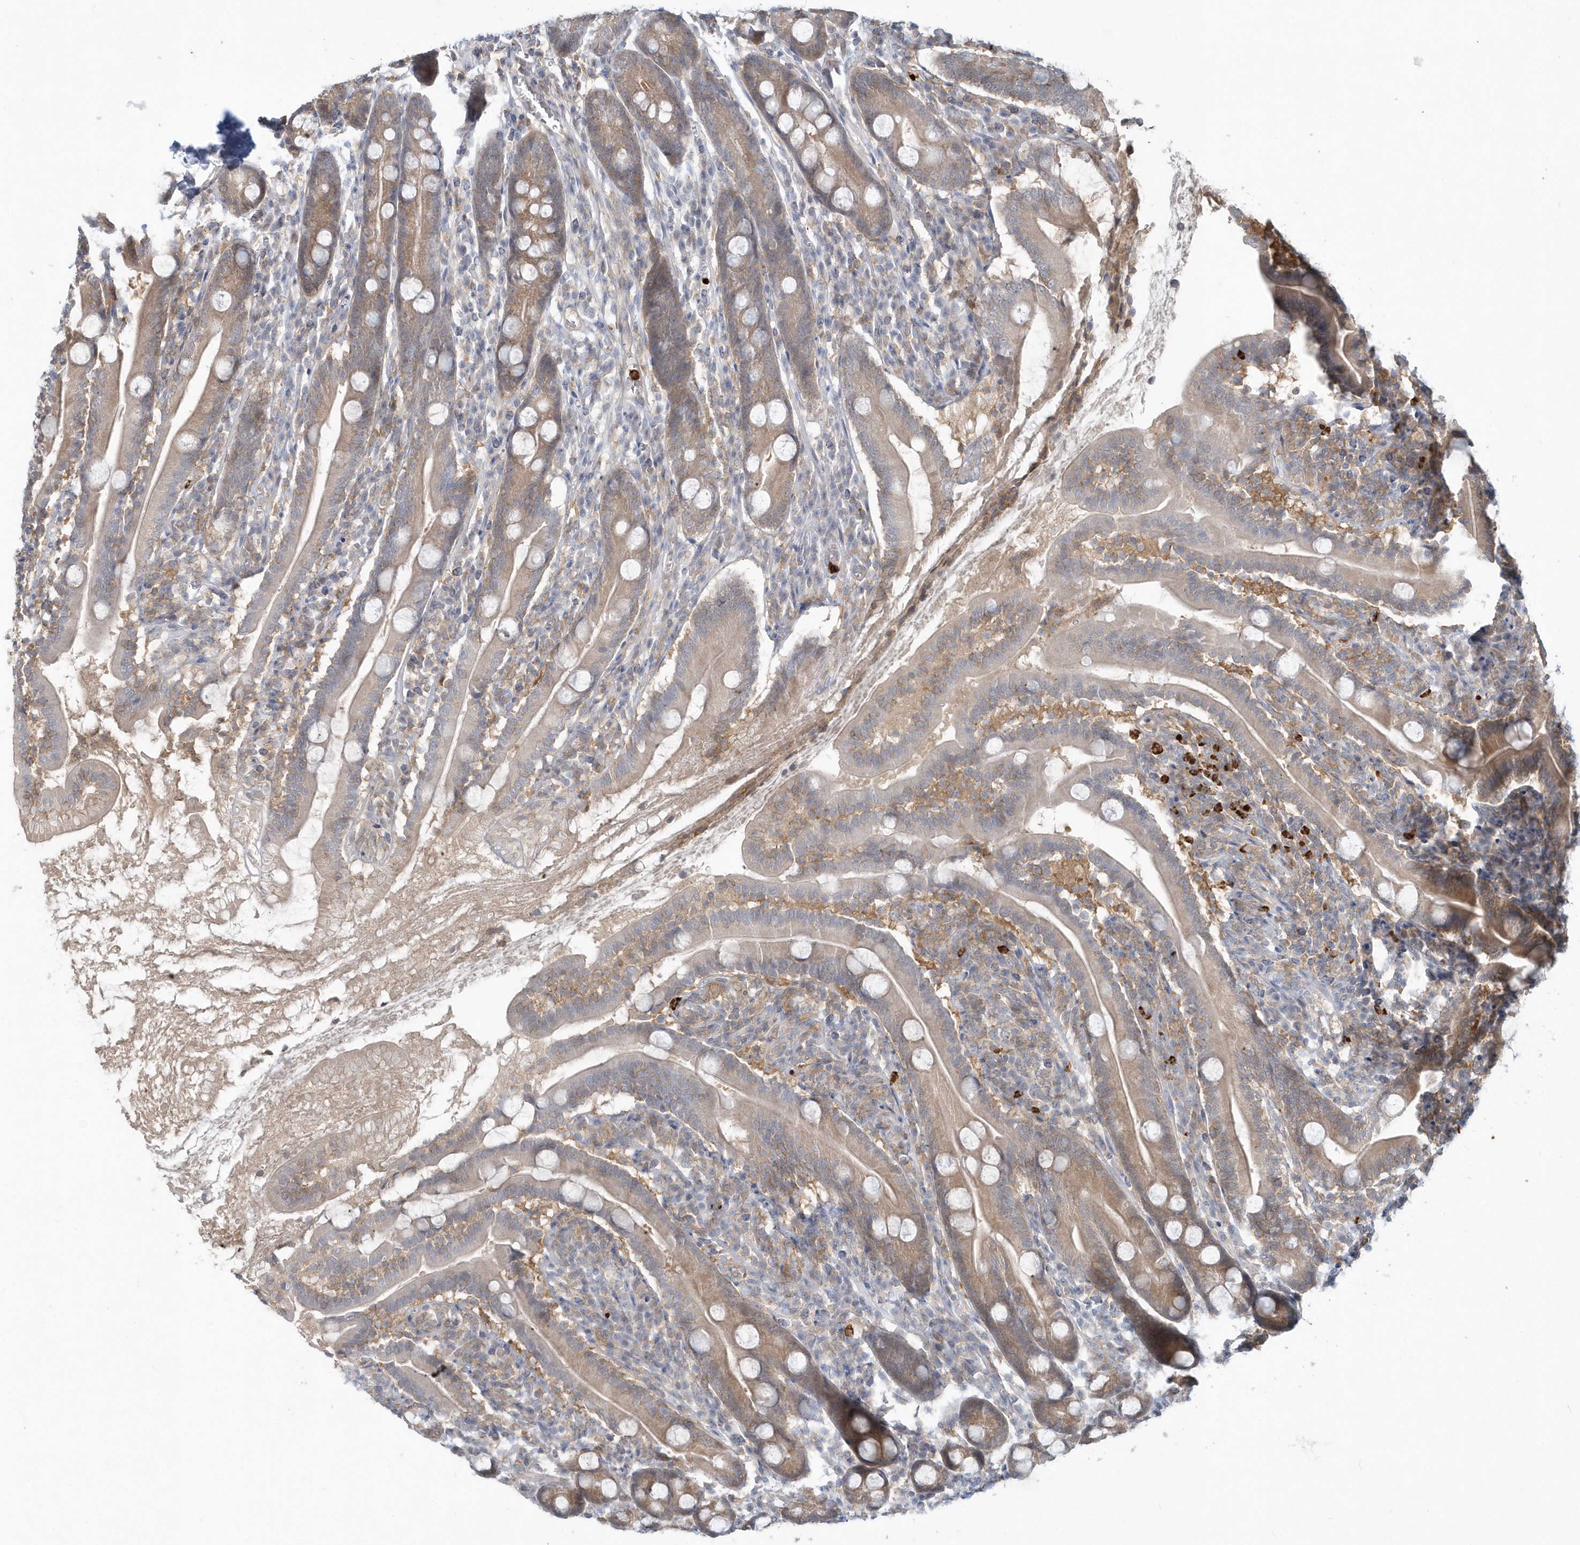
{"staining": {"intensity": "moderate", "quantity": "25%-75%", "location": "cytoplasmic/membranous"}, "tissue": "duodenum", "cell_type": "Glandular cells", "image_type": "normal", "snomed": [{"axis": "morphology", "description": "Normal tissue, NOS"}, {"axis": "topography", "description": "Duodenum"}], "caption": "An immunohistochemistry photomicrograph of unremarkable tissue is shown. Protein staining in brown highlights moderate cytoplasmic/membranous positivity in duodenum within glandular cells.", "gene": "RNF7", "patient": {"sex": "male", "age": 35}}